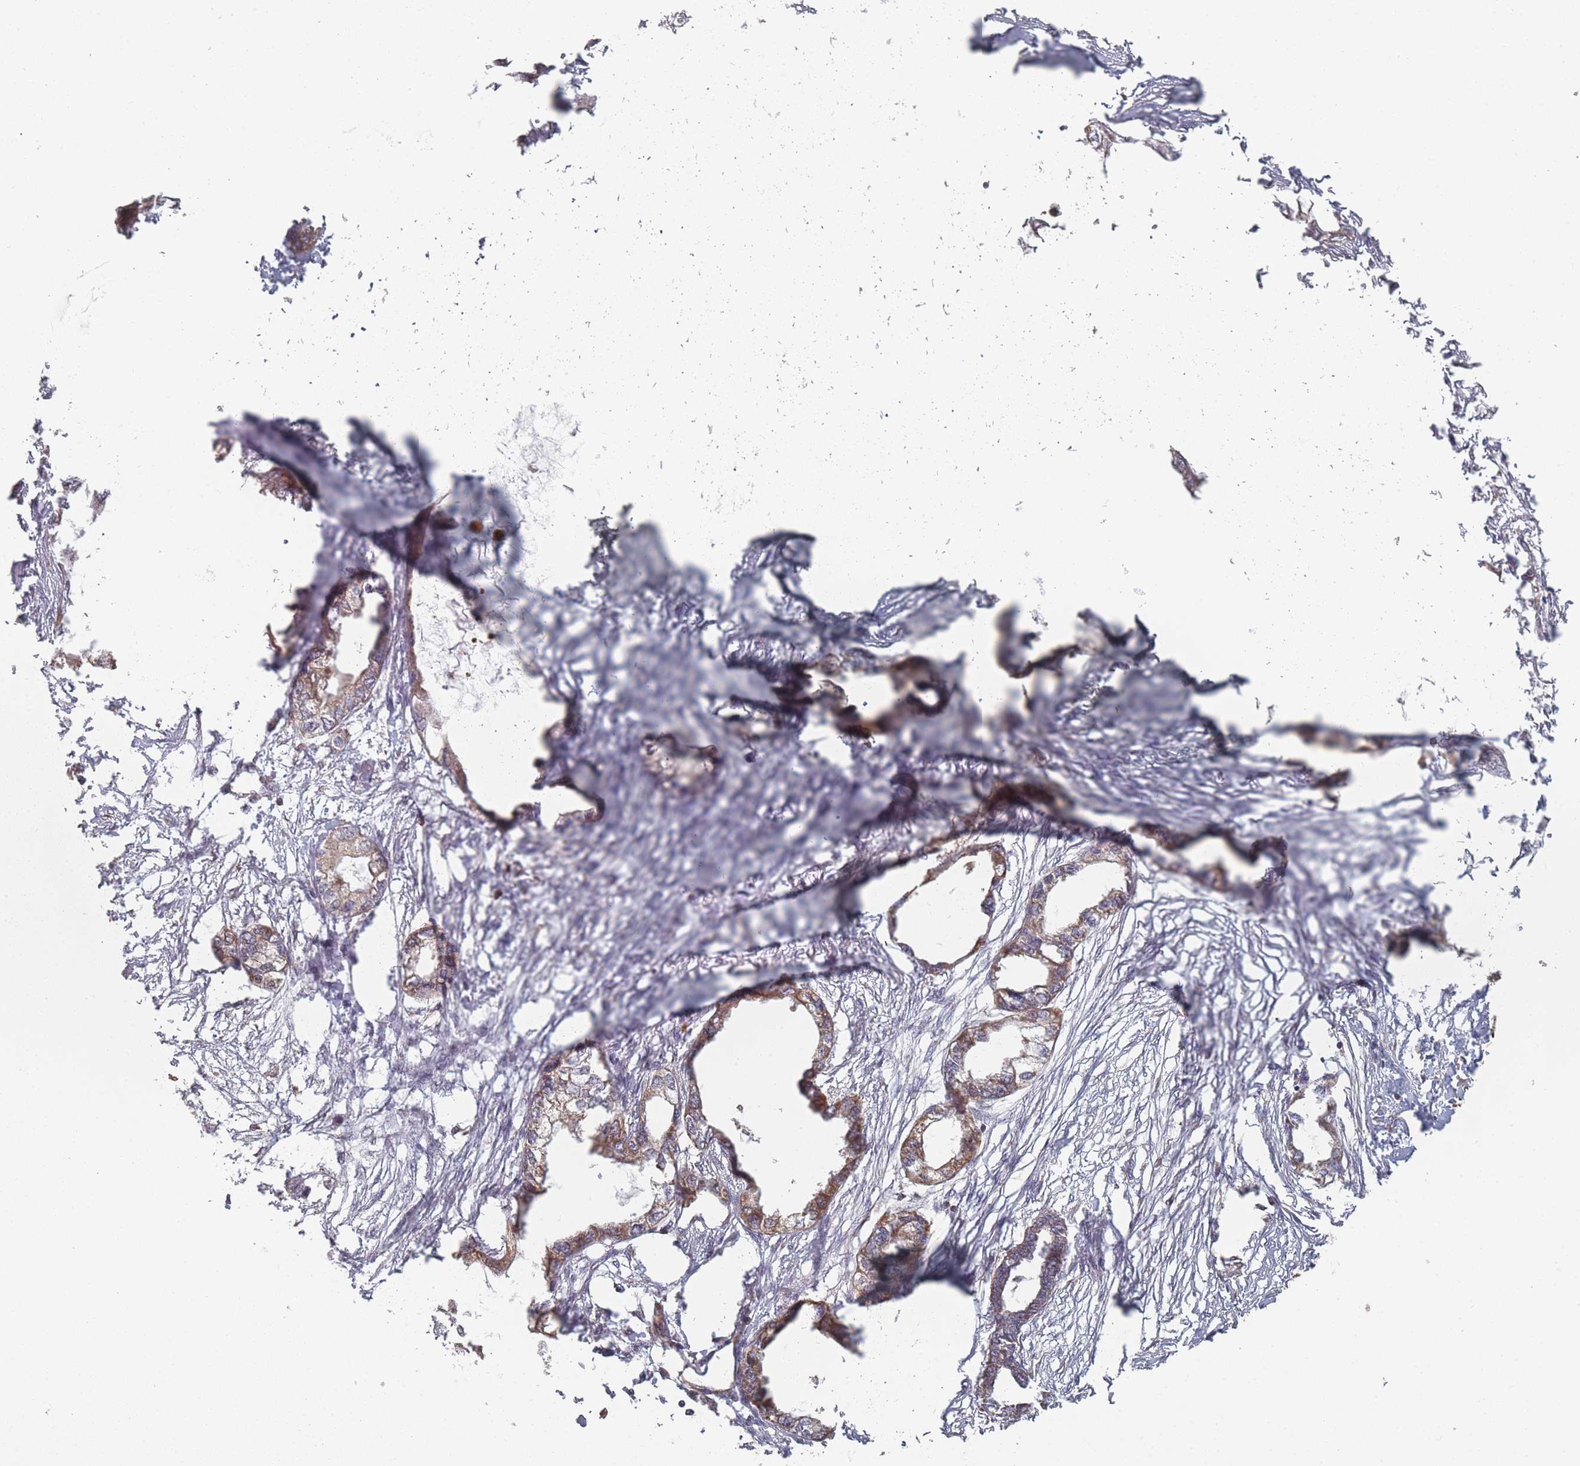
{"staining": {"intensity": "weak", "quantity": ">75%", "location": "cytoplasmic/membranous"}, "tissue": "endometrial cancer", "cell_type": "Tumor cells", "image_type": "cancer", "snomed": [{"axis": "morphology", "description": "Adenocarcinoma, NOS"}, {"axis": "morphology", "description": "Adenocarcinoma, metastatic, NOS"}, {"axis": "topography", "description": "Adipose tissue"}, {"axis": "topography", "description": "Endometrium"}], "caption": "Immunohistochemical staining of human endometrial cancer exhibits low levels of weak cytoplasmic/membranous positivity in approximately >75% of tumor cells.", "gene": "PSMB3", "patient": {"sex": "female", "age": 67}}